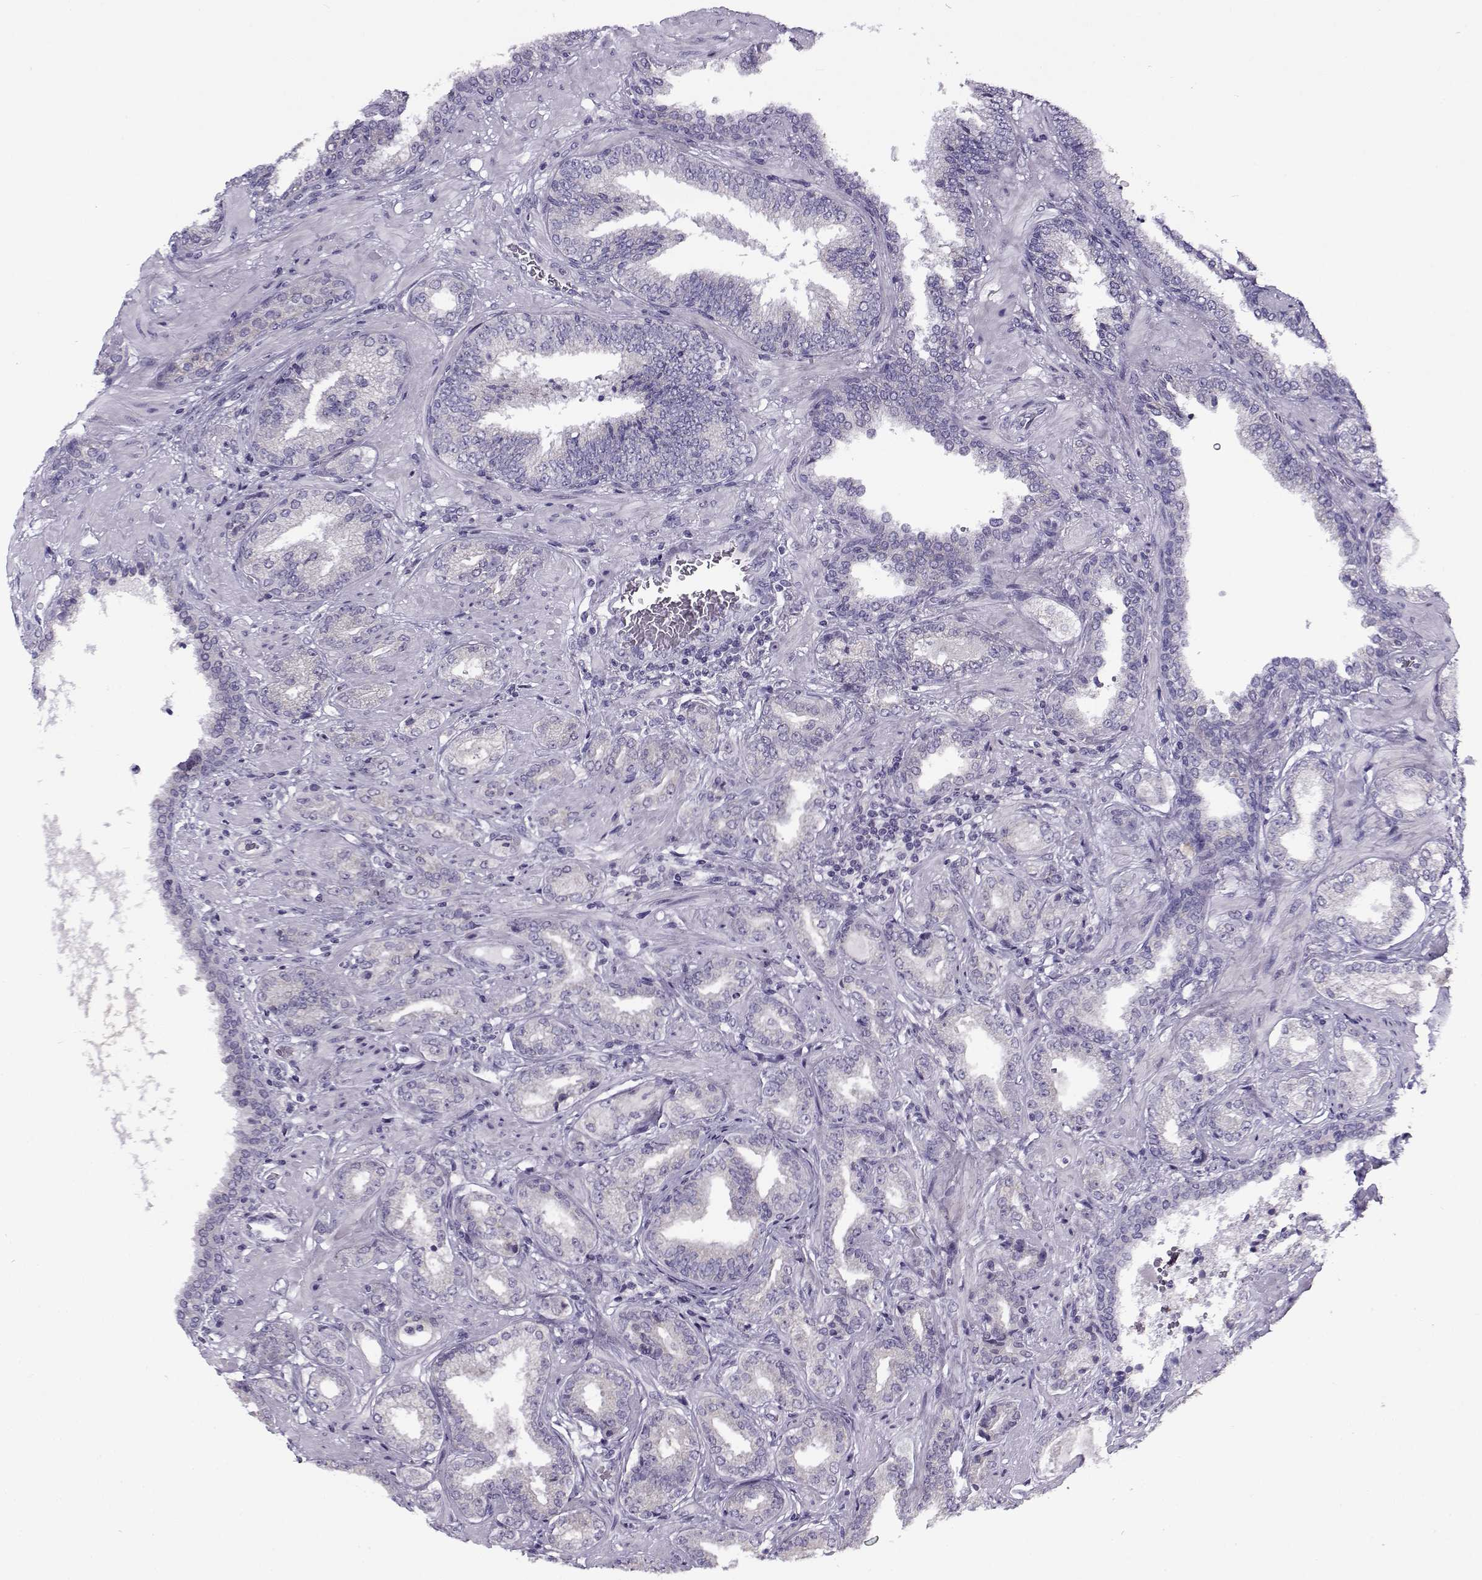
{"staining": {"intensity": "negative", "quantity": "none", "location": "none"}, "tissue": "prostate cancer", "cell_type": "Tumor cells", "image_type": "cancer", "snomed": [{"axis": "morphology", "description": "Adenocarcinoma, Low grade"}, {"axis": "topography", "description": "Prostate"}], "caption": "Immunohistochemistry photomicrograph of human prostate cancer stained for a protein (brown), which exhibits no expression in tumor cells. (Immunohistochemistry (ihc), brightfield microscopy, high magnification).", "gene": "FEZF1", "patient": {"sex": "male", "age": 68}}